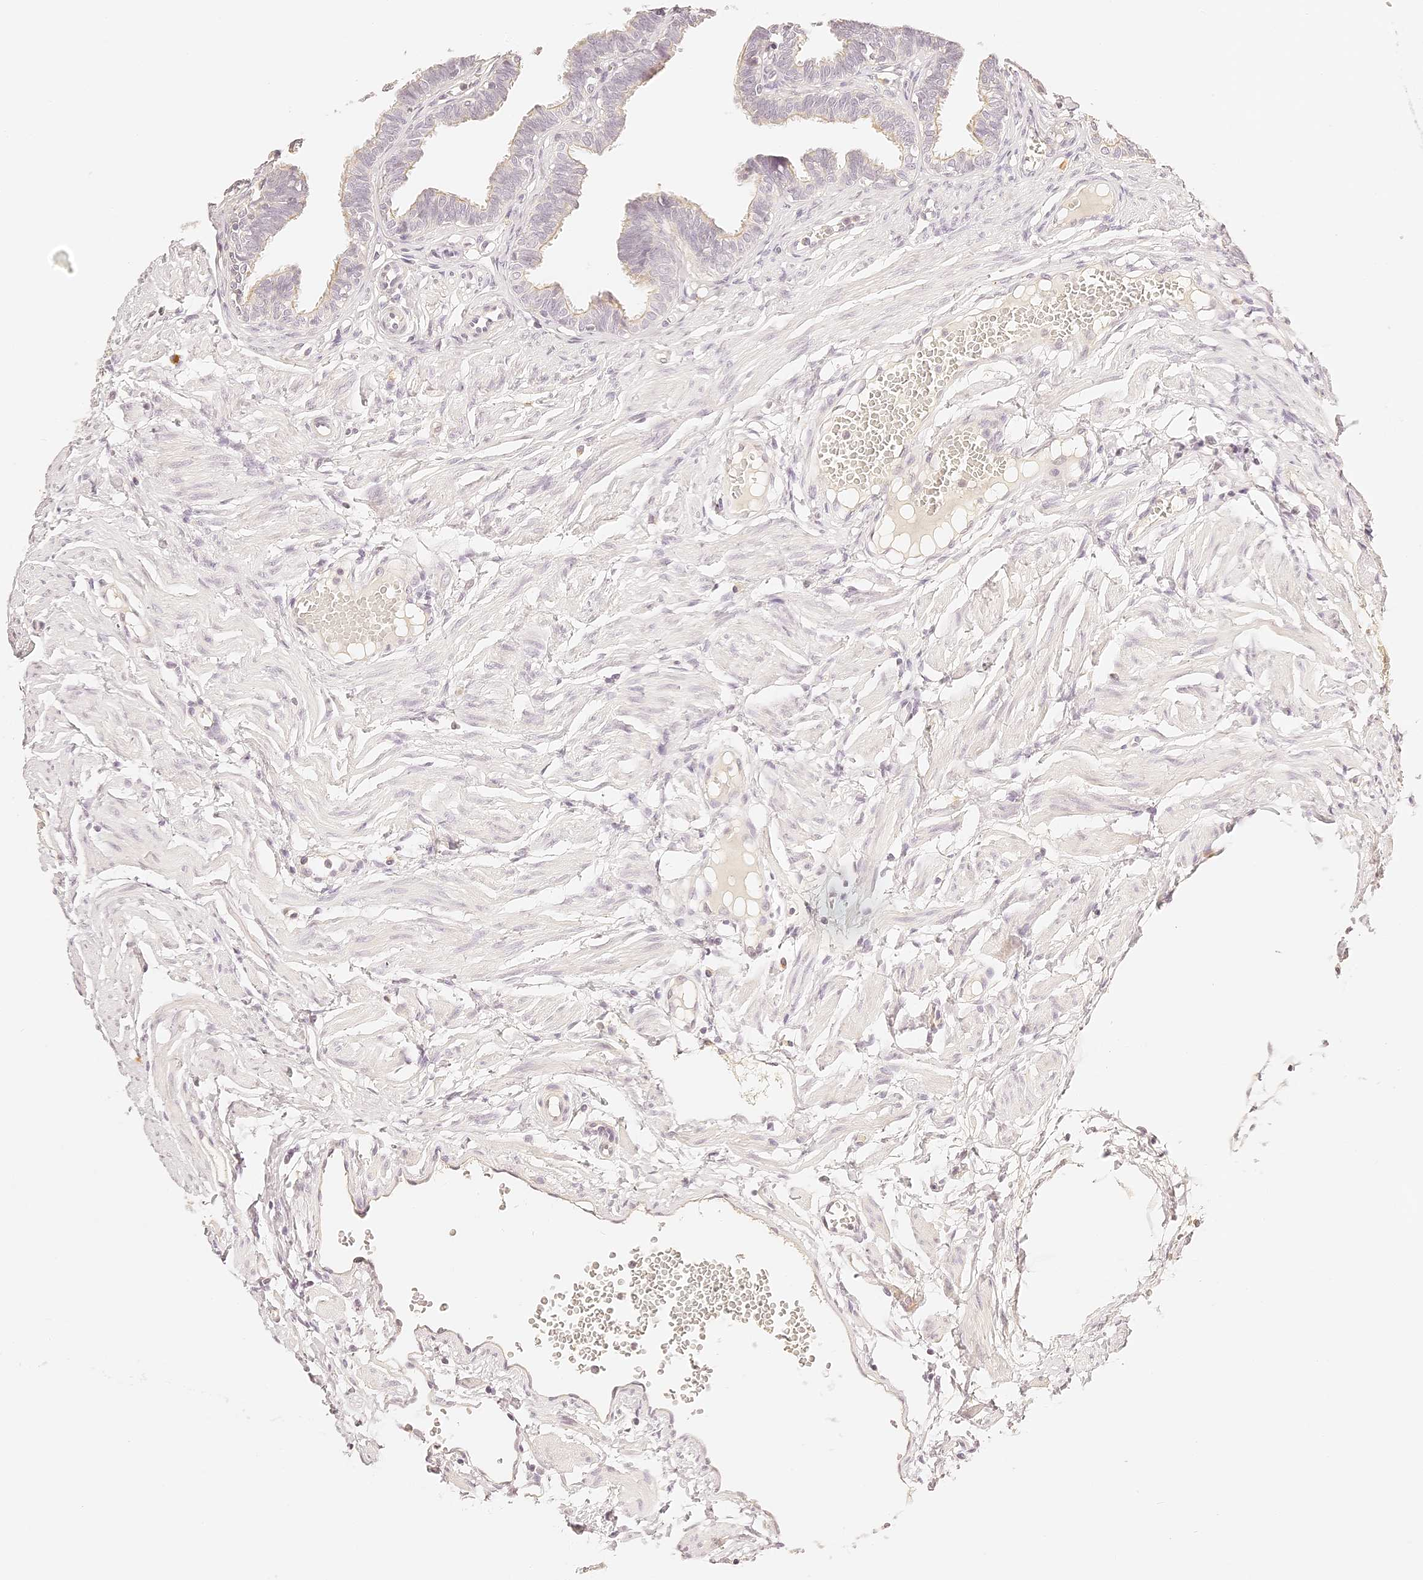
{"staining": {"intensity": "negative", "quantity": "none", "location": "none"}, "tissue": "fallopian tube", "cell_type": "Glandular cells", "image_type": "normal", "snomed": [{"axis": "morphology", "description": "Normal tissue, NOS"}, {"axis": "topography", "description": "Fallopian tube"}, {"axis": "topography", "description": "Ovary"}], "caption": "This is an immunohistochemistry (IHC) photomicrograph of benign fallopian tube. There is no positivity in glandular cells.", "gene": "TRIM45", "patient": {"sex": "female", "age": 23}}